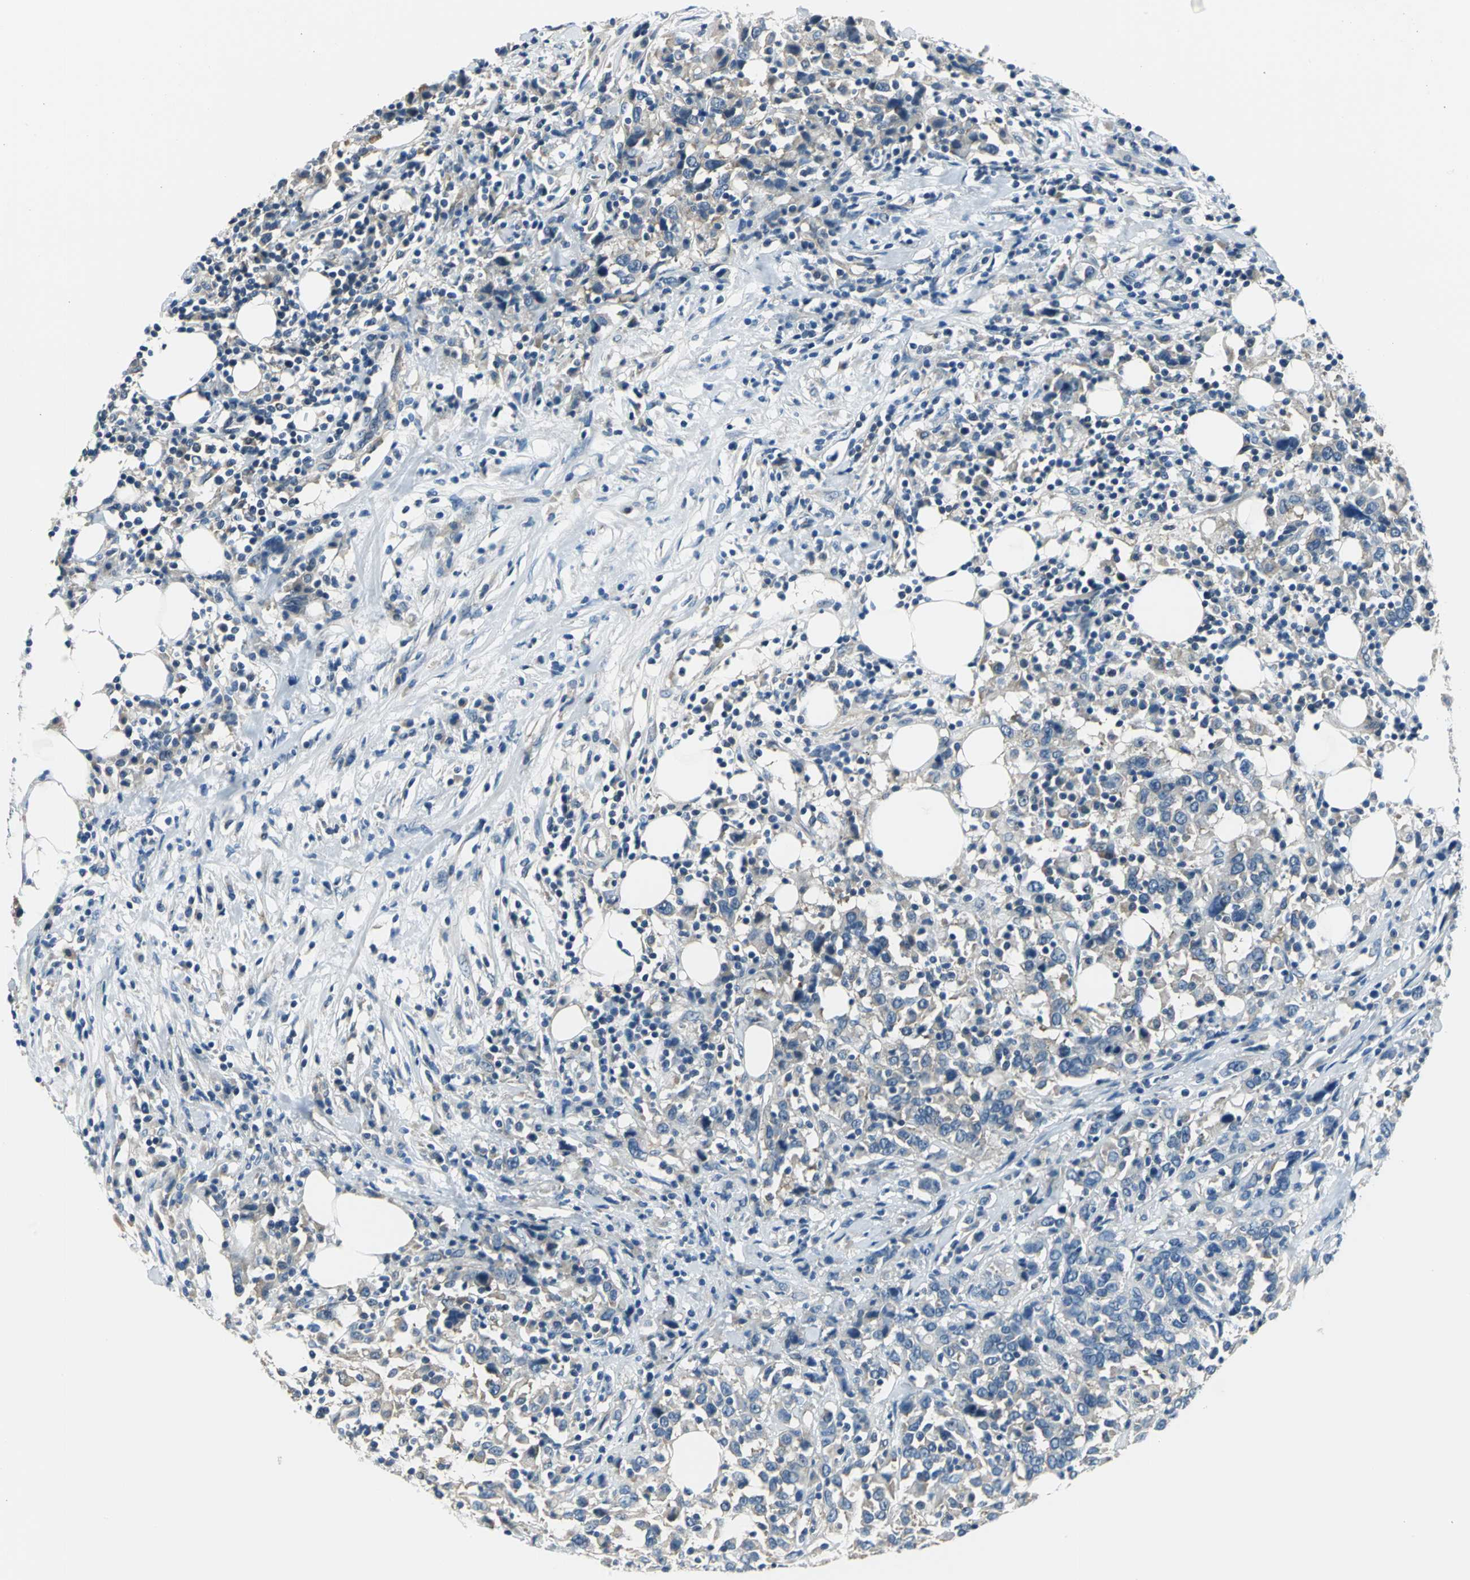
{"staining": {"intensity": "weak", "quantity": "25%-75%", "location": "cytoplasmic/membranous"}, "tissue": "urothelial cancer", "cell_type": "Tumor cells", "image_type": "cancer", "snomed": [{"axis": "morphology", "description": "Urothelial carcinoma, High grade"}, {"axis": "topography", "description": "Urinary bladder"}], "caption": "DAB immunohistochemical staining of human high-grade urothelial carcinoma demonstrates weak cytoplasmic/membranous protein positivity in approximately 25%-75% of tumor cells. The staining was performed using DAB (3,3'-diaminobenzidine), with brown indicating positive protein expression. Nuclei are stained blue with hematoxylin.", "gene": "ZNF415", "patient": {"sex": "male", "age": 61}}